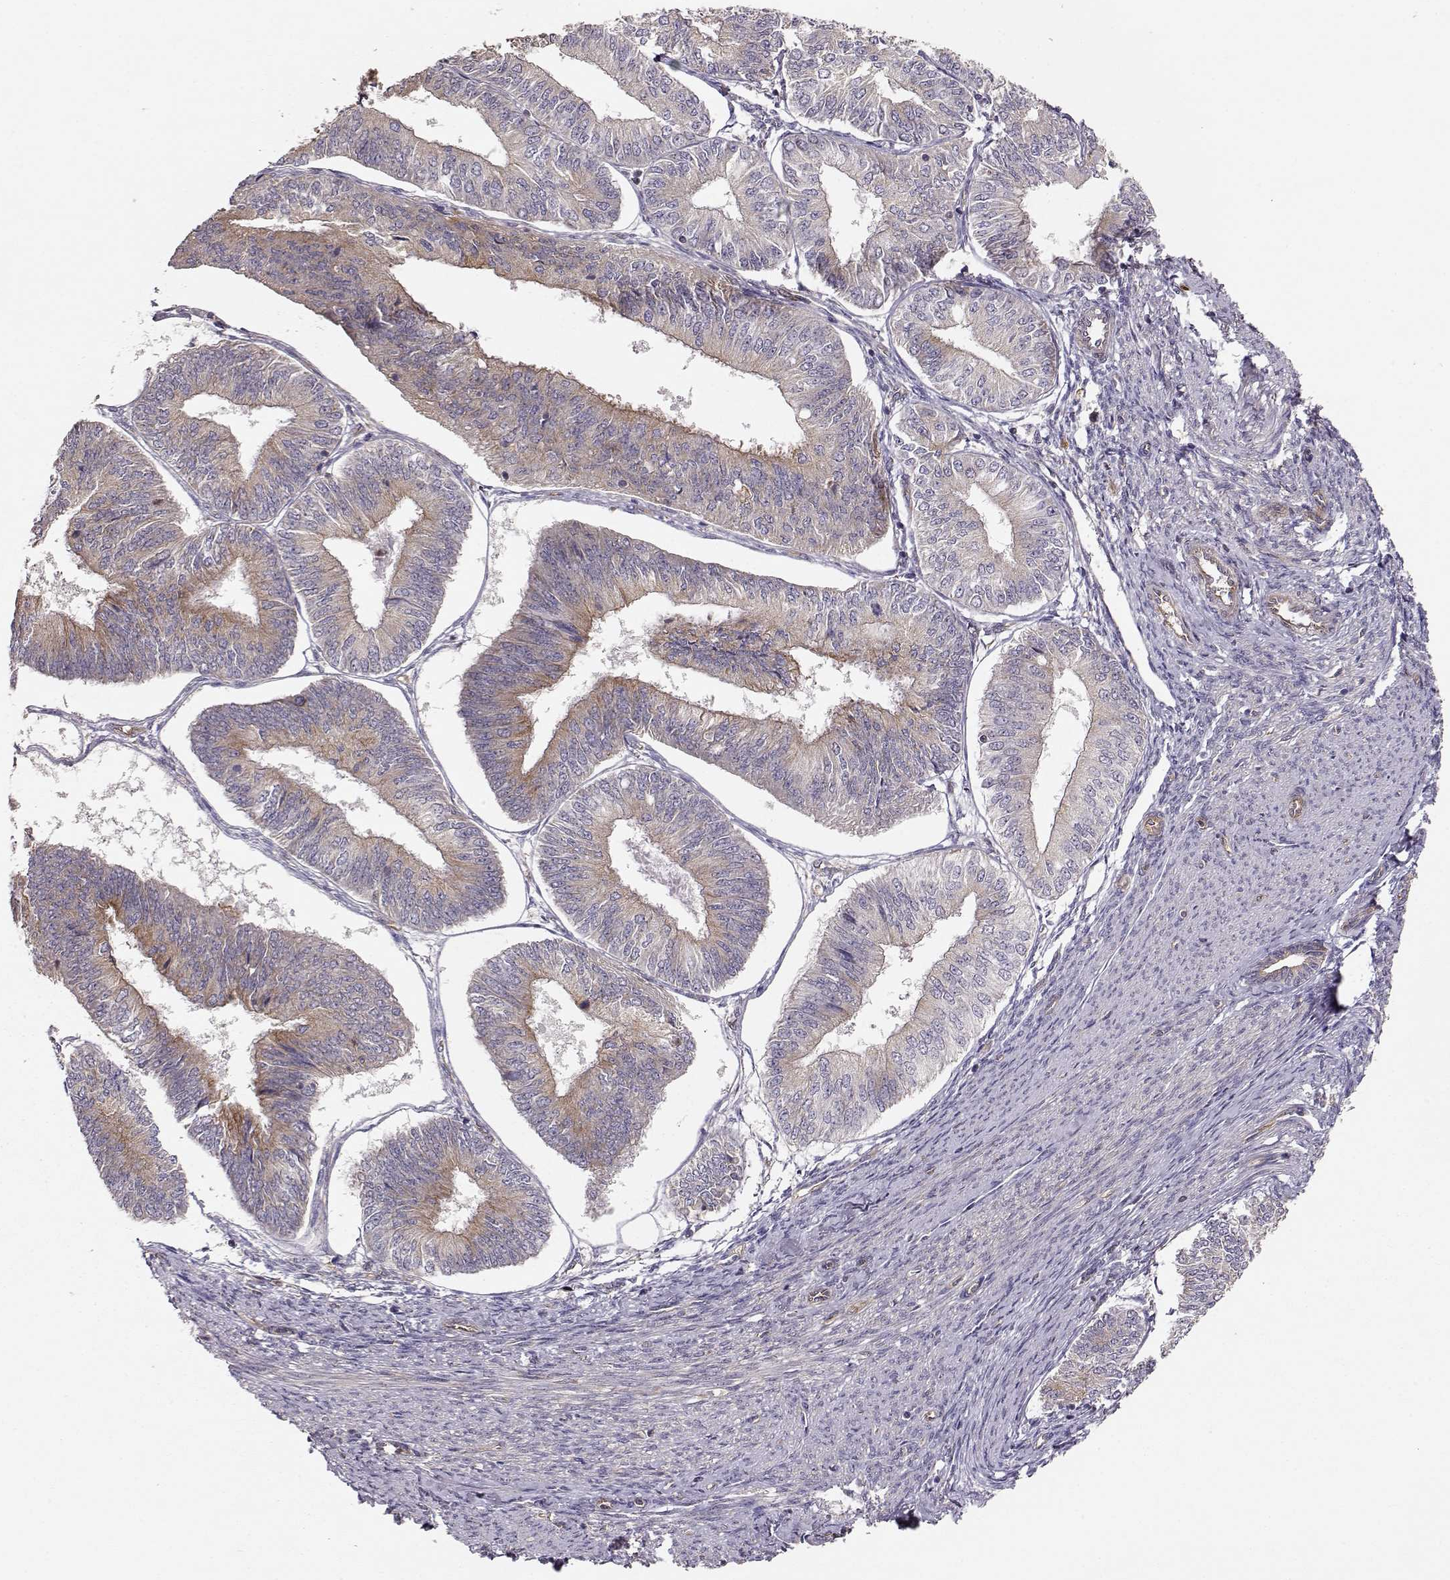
{"staining": {"intensity": "weak", "quantity": ">75%", "location": "cytoplasmic/membranous"}, "tissue": "endometrial cancer", "cell_type": "Tumor cells", "image_type": "cancer", "snomed": [{"axis": "morphology", "description": "Adenocarcinoma, NOS"}, {"axis": "topography", "description": "Endometrium"}], "caption": "Endometrial adenocarcinoma stained with DAB immunohistochemistry displays low levels of weak cytoplasmic/membranous expression in approximately >75% of tumor cells. The staining was performed using DAB, with brown indicating positive protein expression. Nuclei are stained blue with hematoxylin.", "gene": "ARHGEF2", "patient": {"sex": "female", "age": 58}}